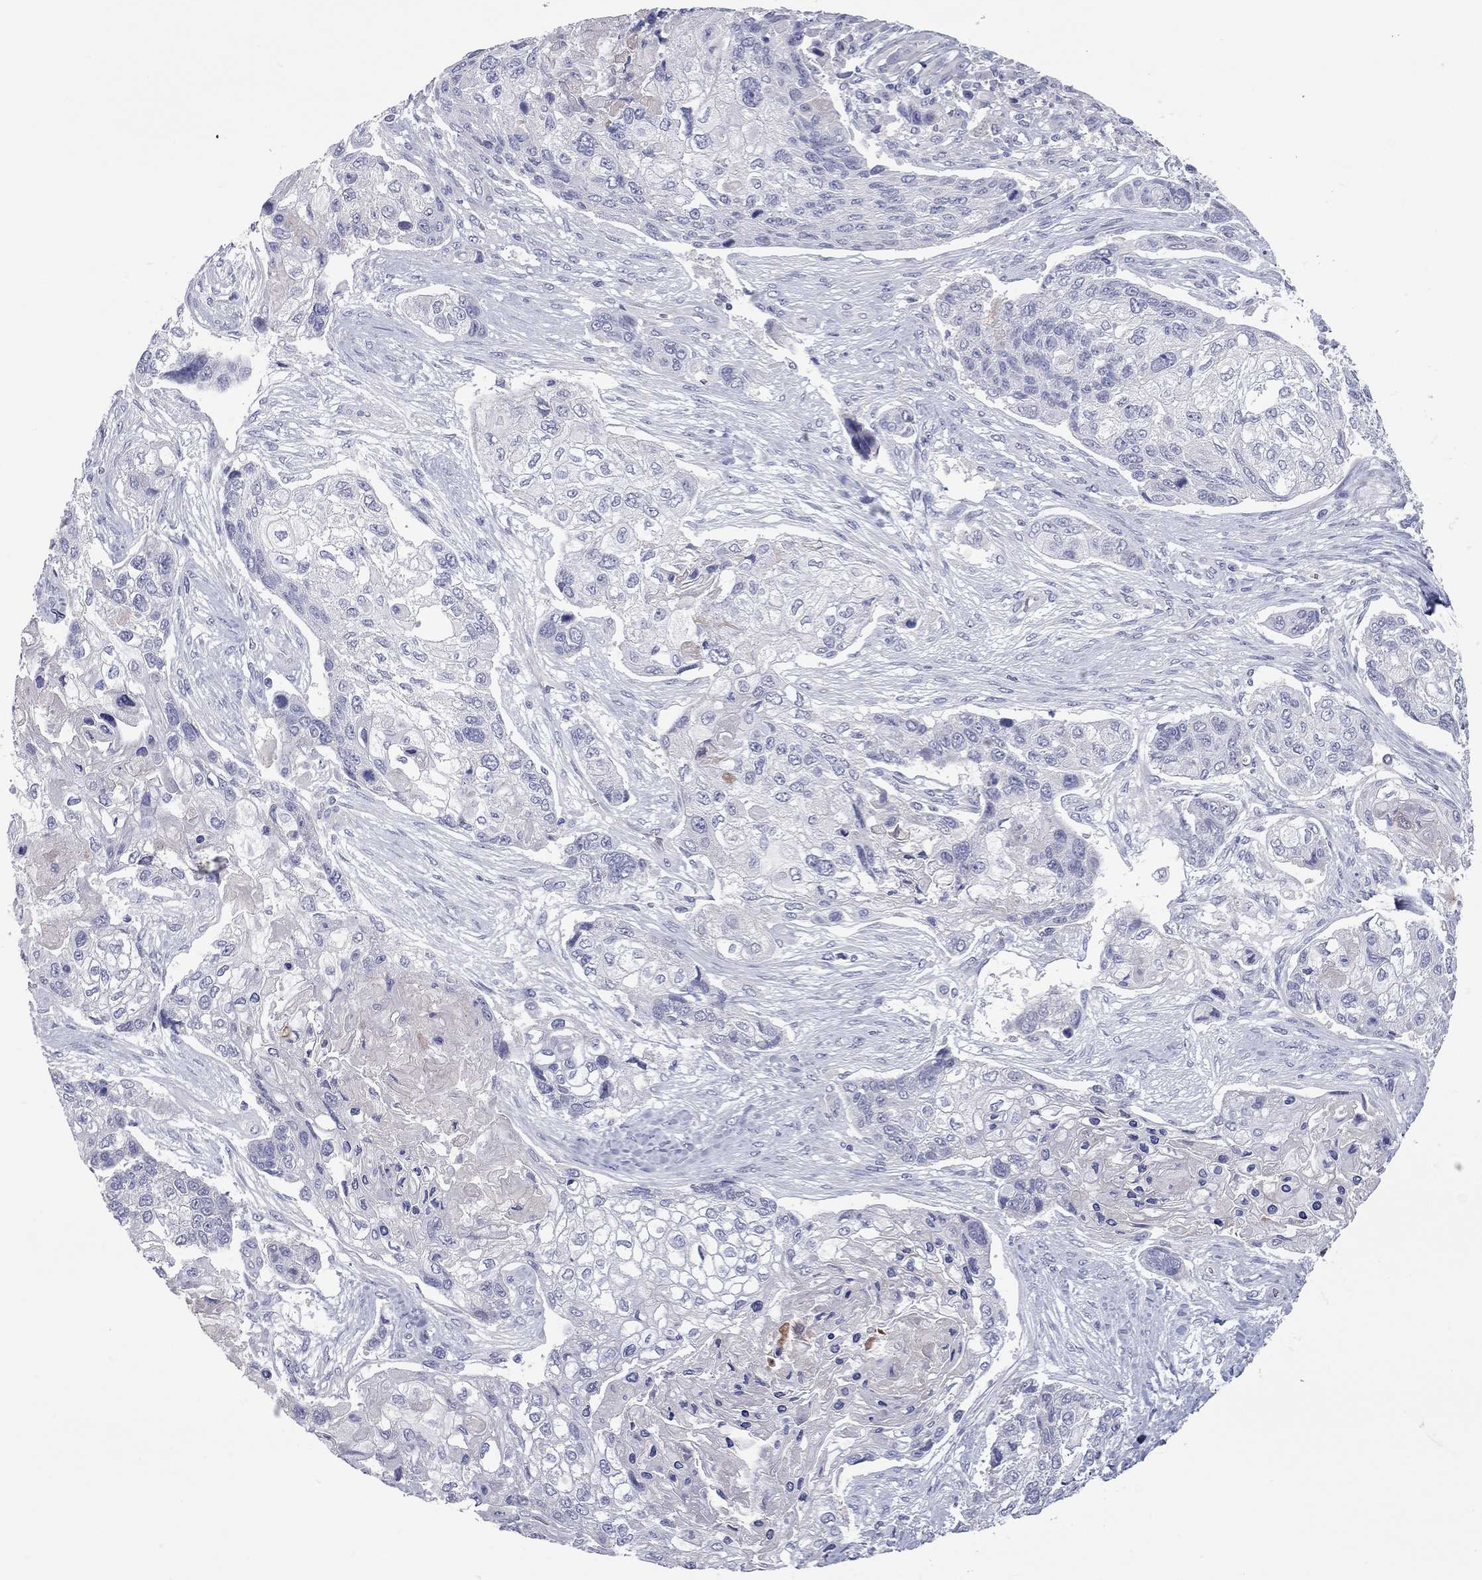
{"staining": {"intensity": "negative", "quantity": "none", "location": "none"}, "tissue": "lung cancer", "cell_type": "Tumor cells", "image_type": "cancer", "snomed": [{"axis": "morphology", "description": "Squamous cell carcinoma, NOS"}, {"axis": "topography", "description": "Lung"}], "caption": "Immunohistochemistry image of lung cancer stained for a protein (brown), which reveals no expression in tumor cells.", "gene": "UNC119B", "patient": {"sex": "male", "age": 69}}